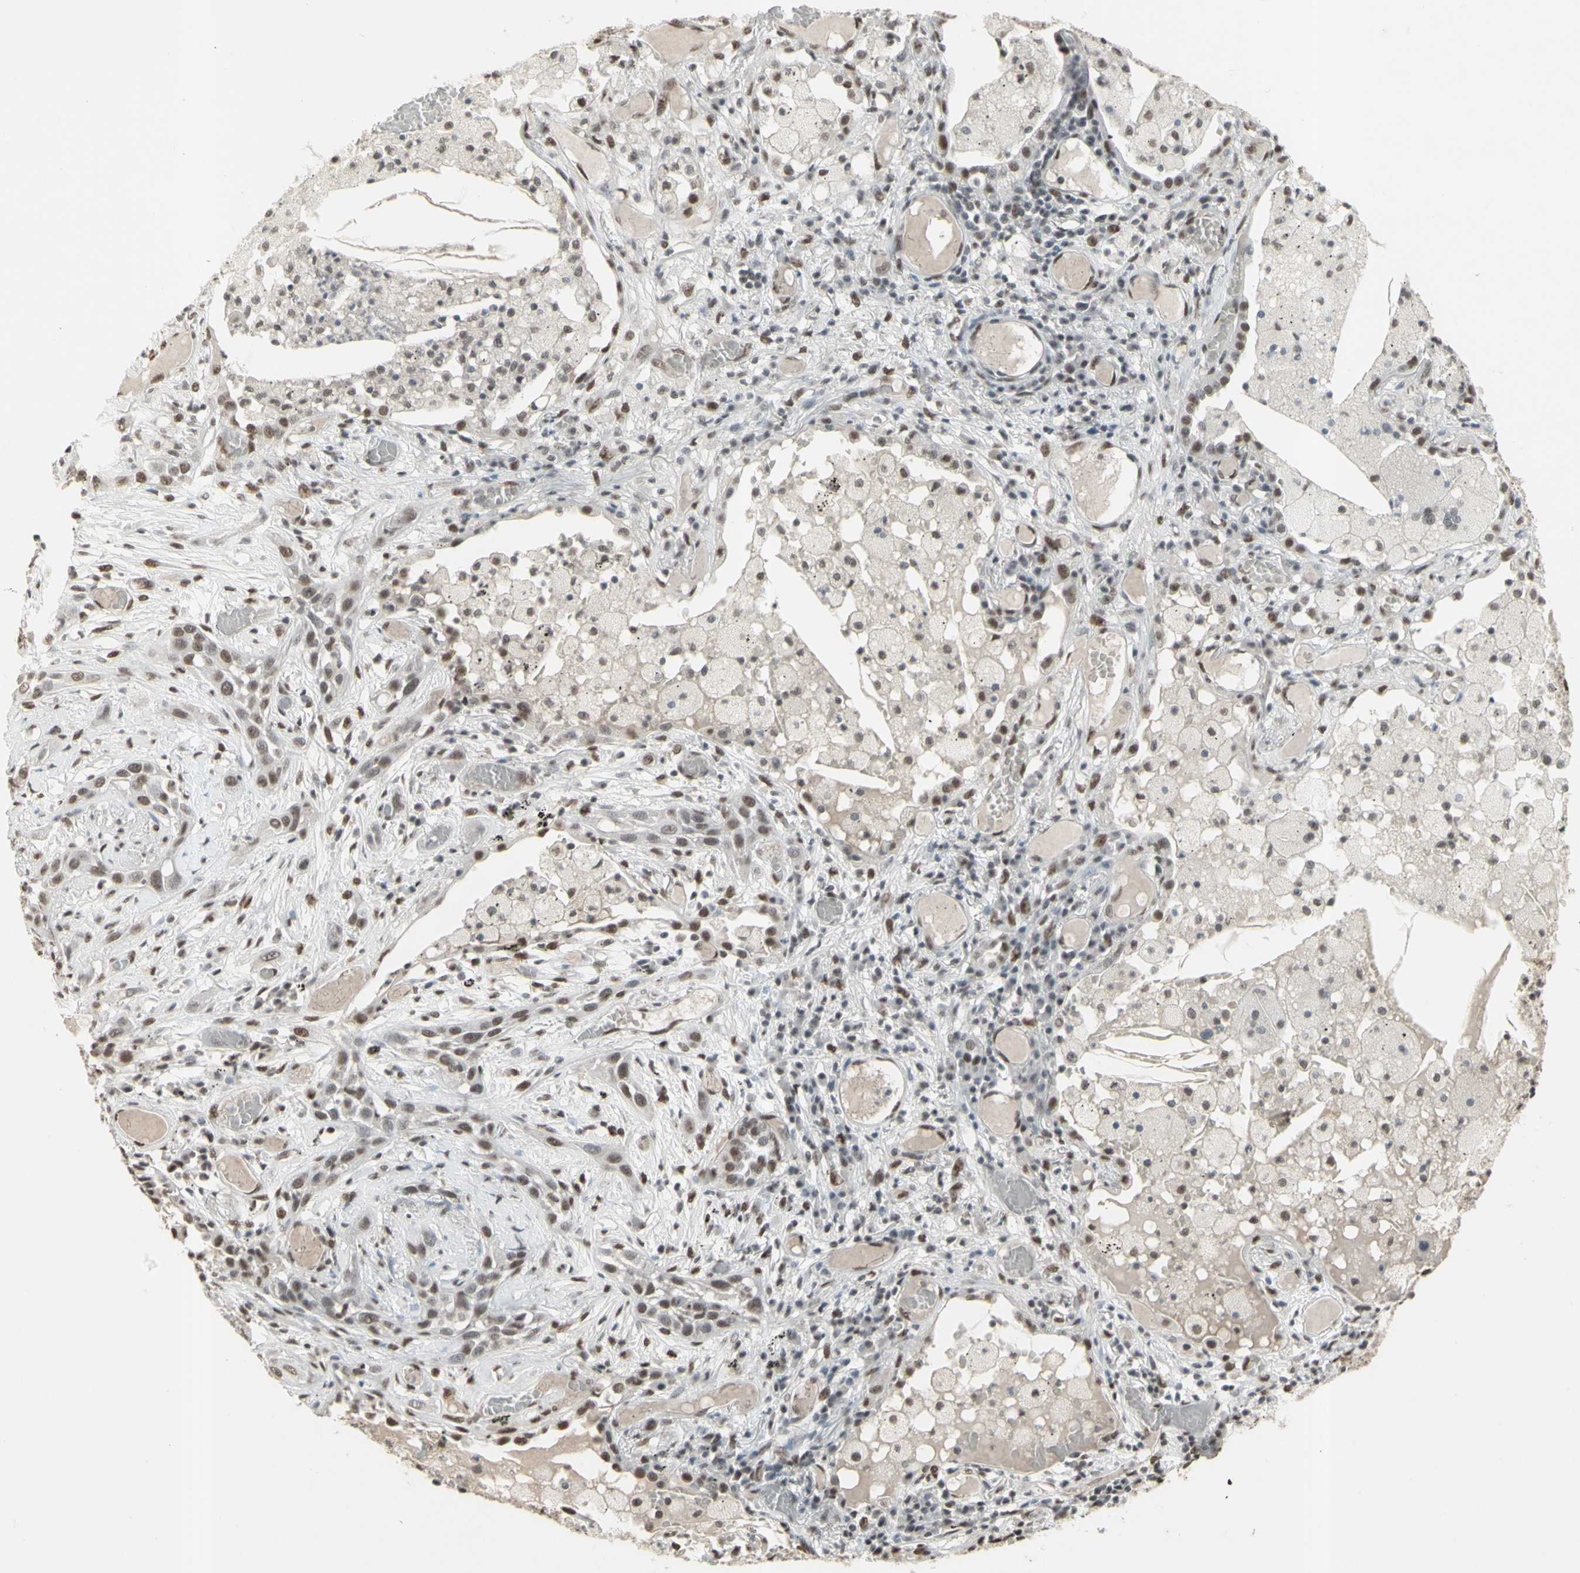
{"staining": {"intensity": "moderate", "quantity": ">75%", "location": "nuclear"}, "tissue": "lung cancer", "cell_type": "Tumor cells", "image_type": "cancer", "snomed": [{"axis": "morphology", "description": "Squamous cell carcinoma, NOS"}, {"axis": "topography", "description": "Lung"}], "caption": "Brown immunohistochemical staining in human lung cancer demonstrates moderate nuclear expression in about >75% of tumor cells.", "gene": "TRIM28", "patient": {"sex": "male", "age": 71}}